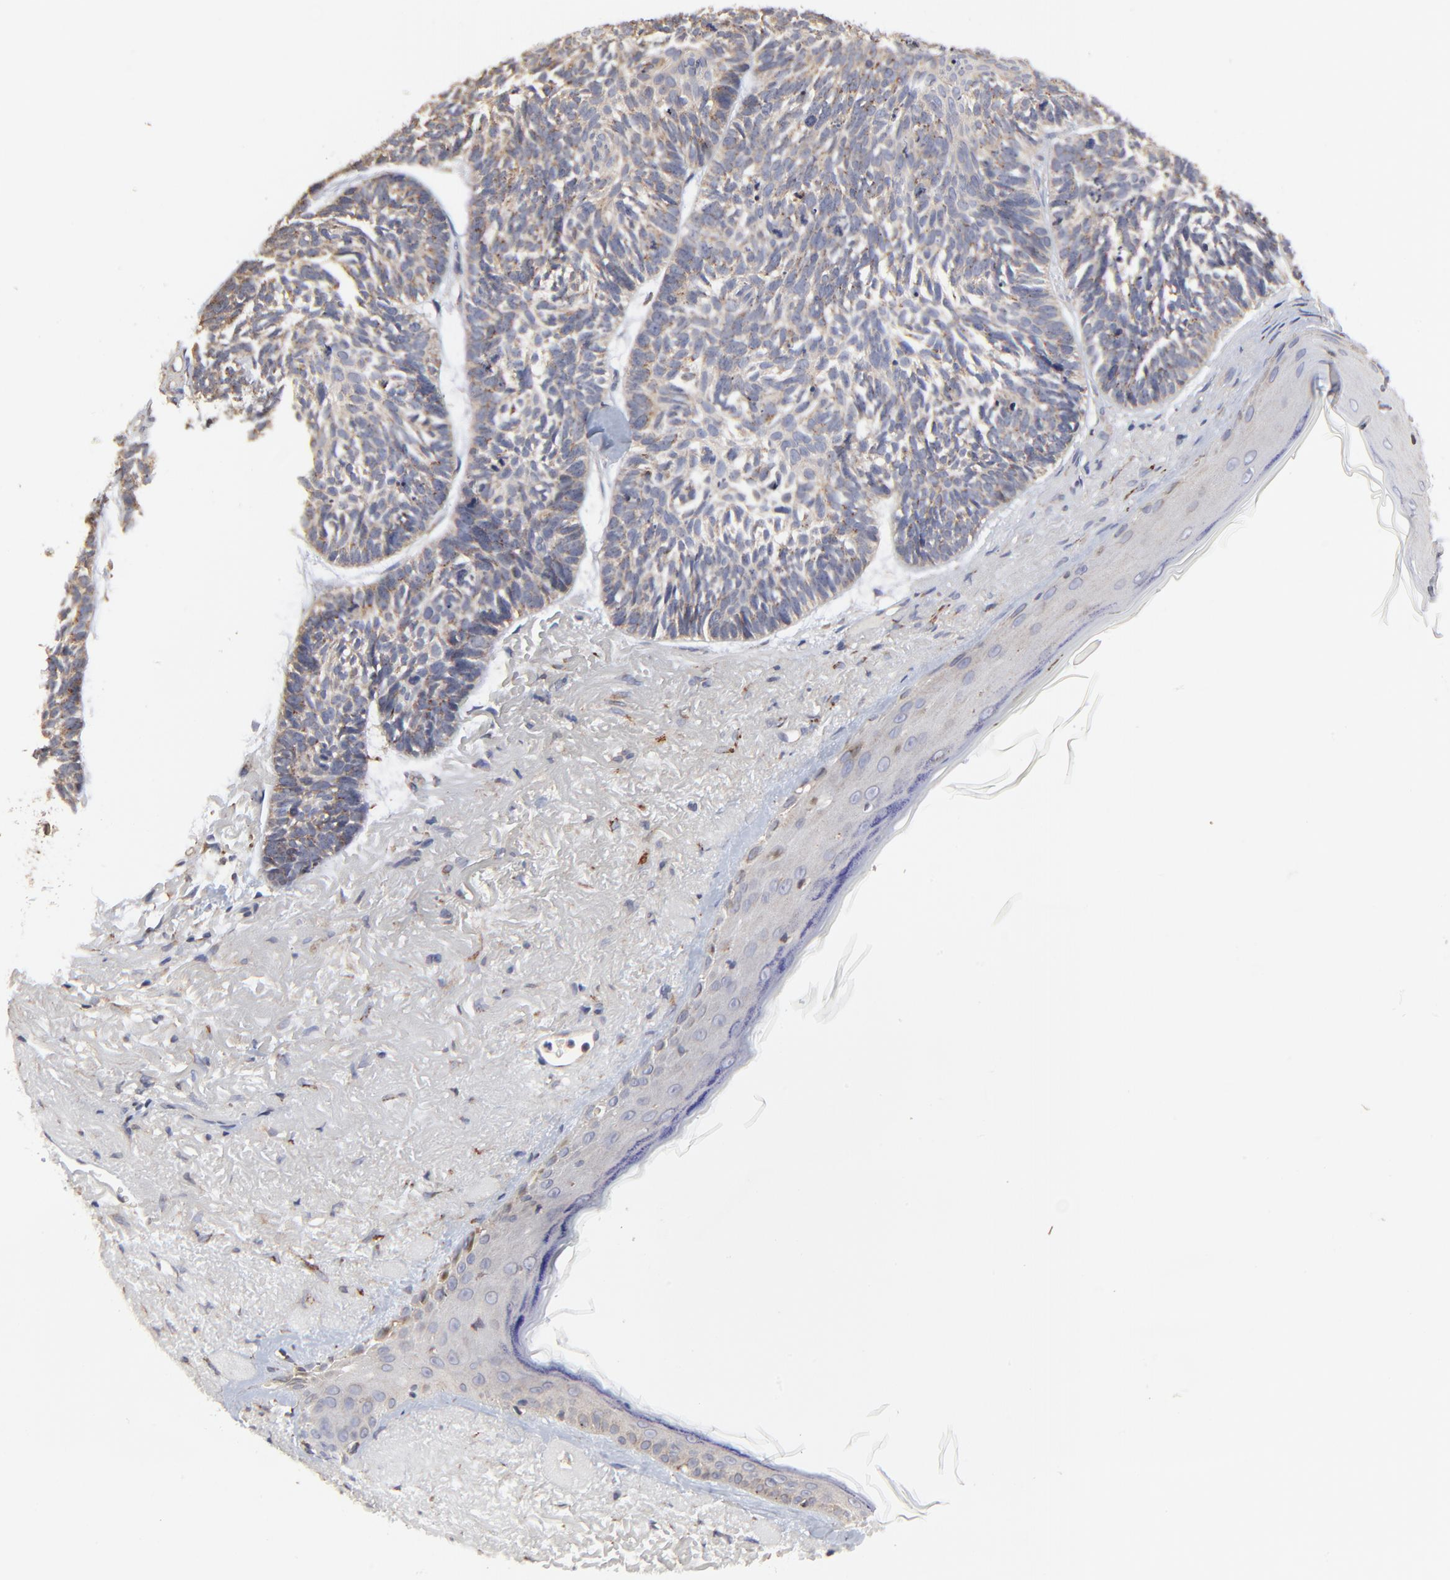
{"staining": {"intensity": "weak", "quantity": "25%-75%", "location": "cytoplasmic/membranous"}, "tissue": "skin cancer", "cell_type": "Tumor cells", "image_type": "cancer", "snomed": [{"axis": "morphology", "description": "Basal cell carcinoma"}, {"axis": "topography", "description": "Skin"}], "caption": "Immunohistochemical staining of skin basal cell carcinoma displays low levels of weak cytoplasmic/membranous expression in about 25%-75% of tumor cells.", "gene": "ELP2", "patient": {"sex": "female", "age": 87}}